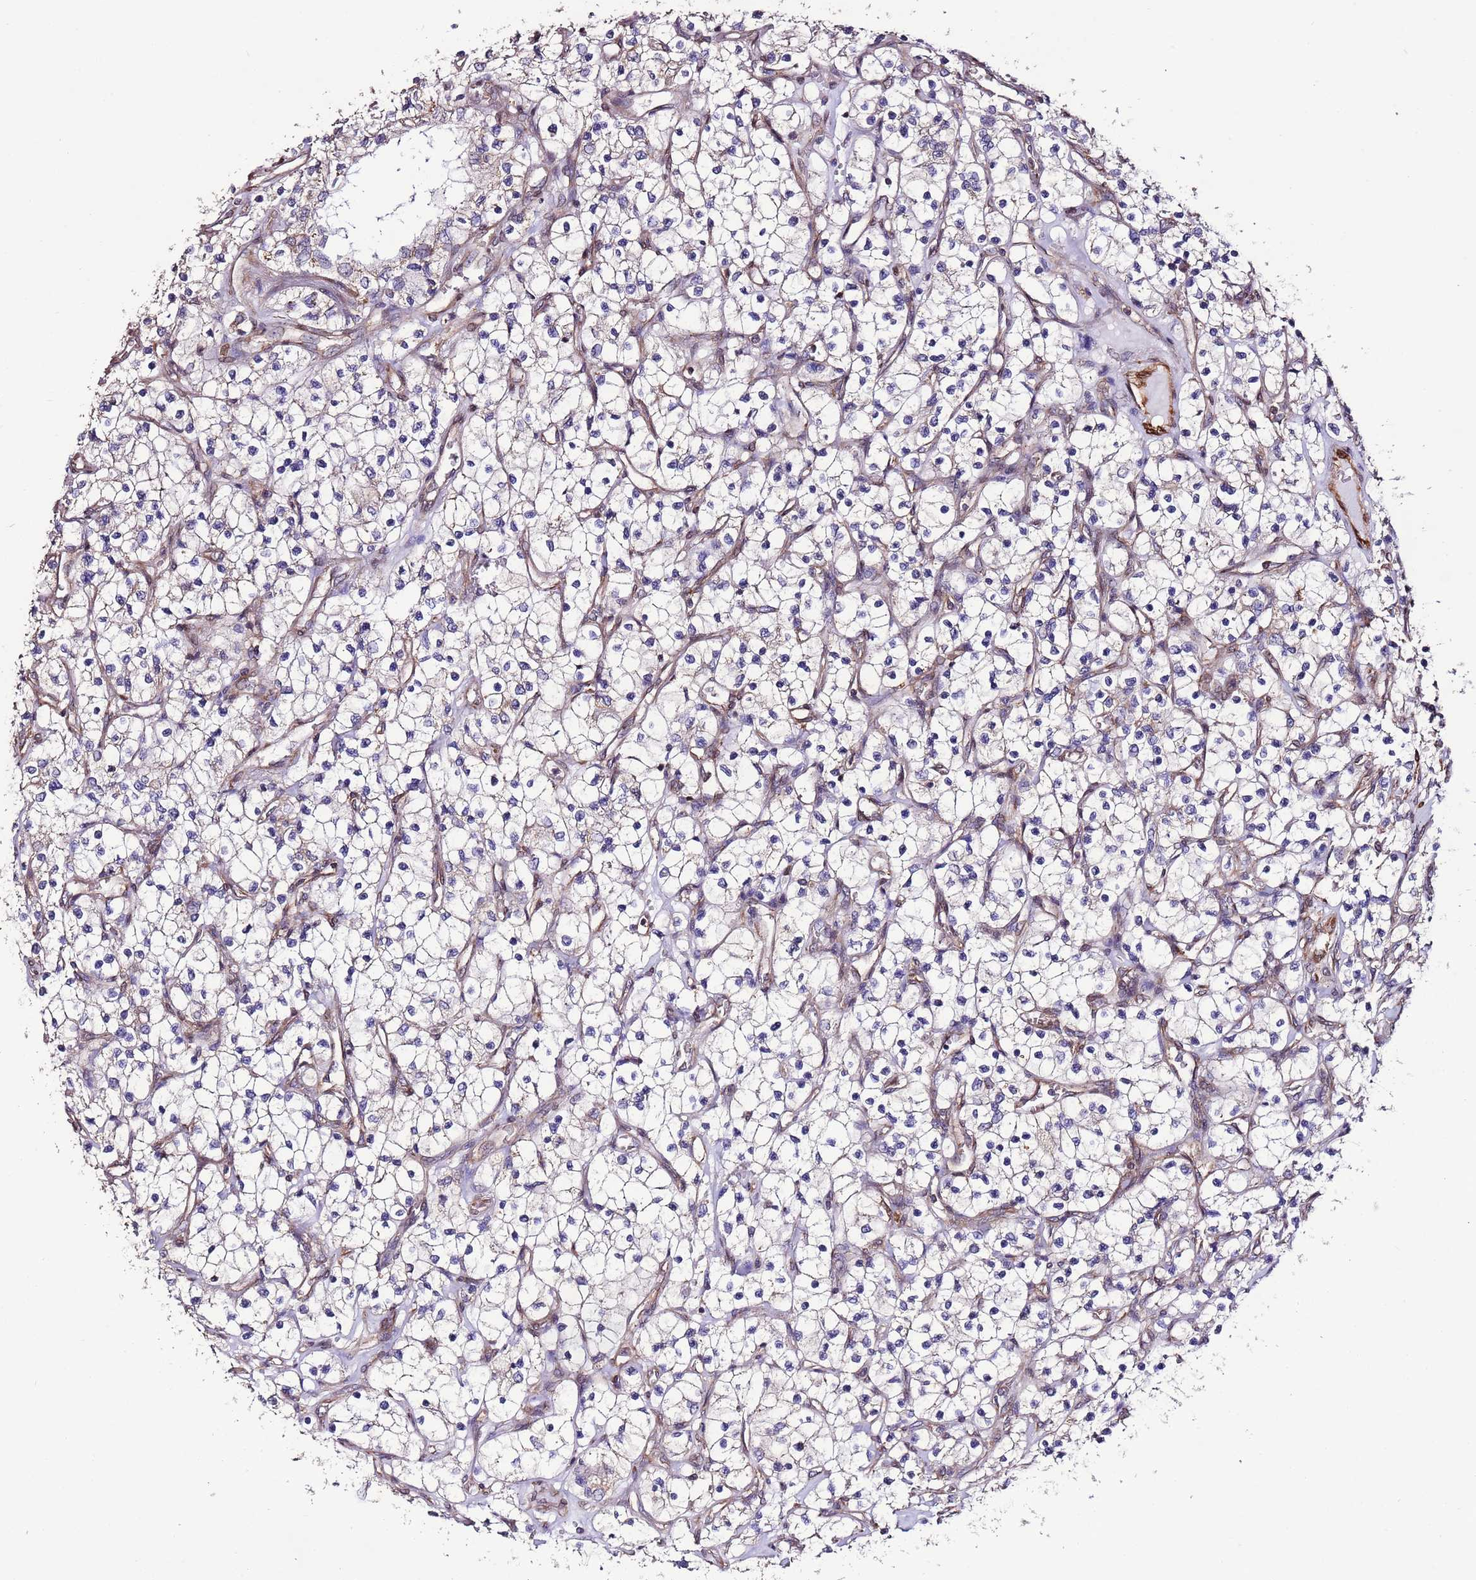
{"staining": {"intensity": "negative", "quantity": "none", "location": "none"}, "tissue": "renal cancer", "cell_type": "Tumor cells", "image_type": "cancer", "snomed": [{"axis": "morphology", "description": "Adenocarcinoma, NOS"}, {"axis": "topography", "description": "Kidney"}], "caption": "Immunohistochemistry (IHC) micrograph of renal cancer (adenocarcinoma) stained for a protein (brown), which displays no staining in tumor cells. (Stains: DAB (3,3'-diaminobenzidine) immunohistochemistry (IHC) with hematoxylin counter stain, Microscopy: brightfield microscopy at high magnification).", "gene": "SLC41A3", "patient": {"sex": "female", "age": 69}}